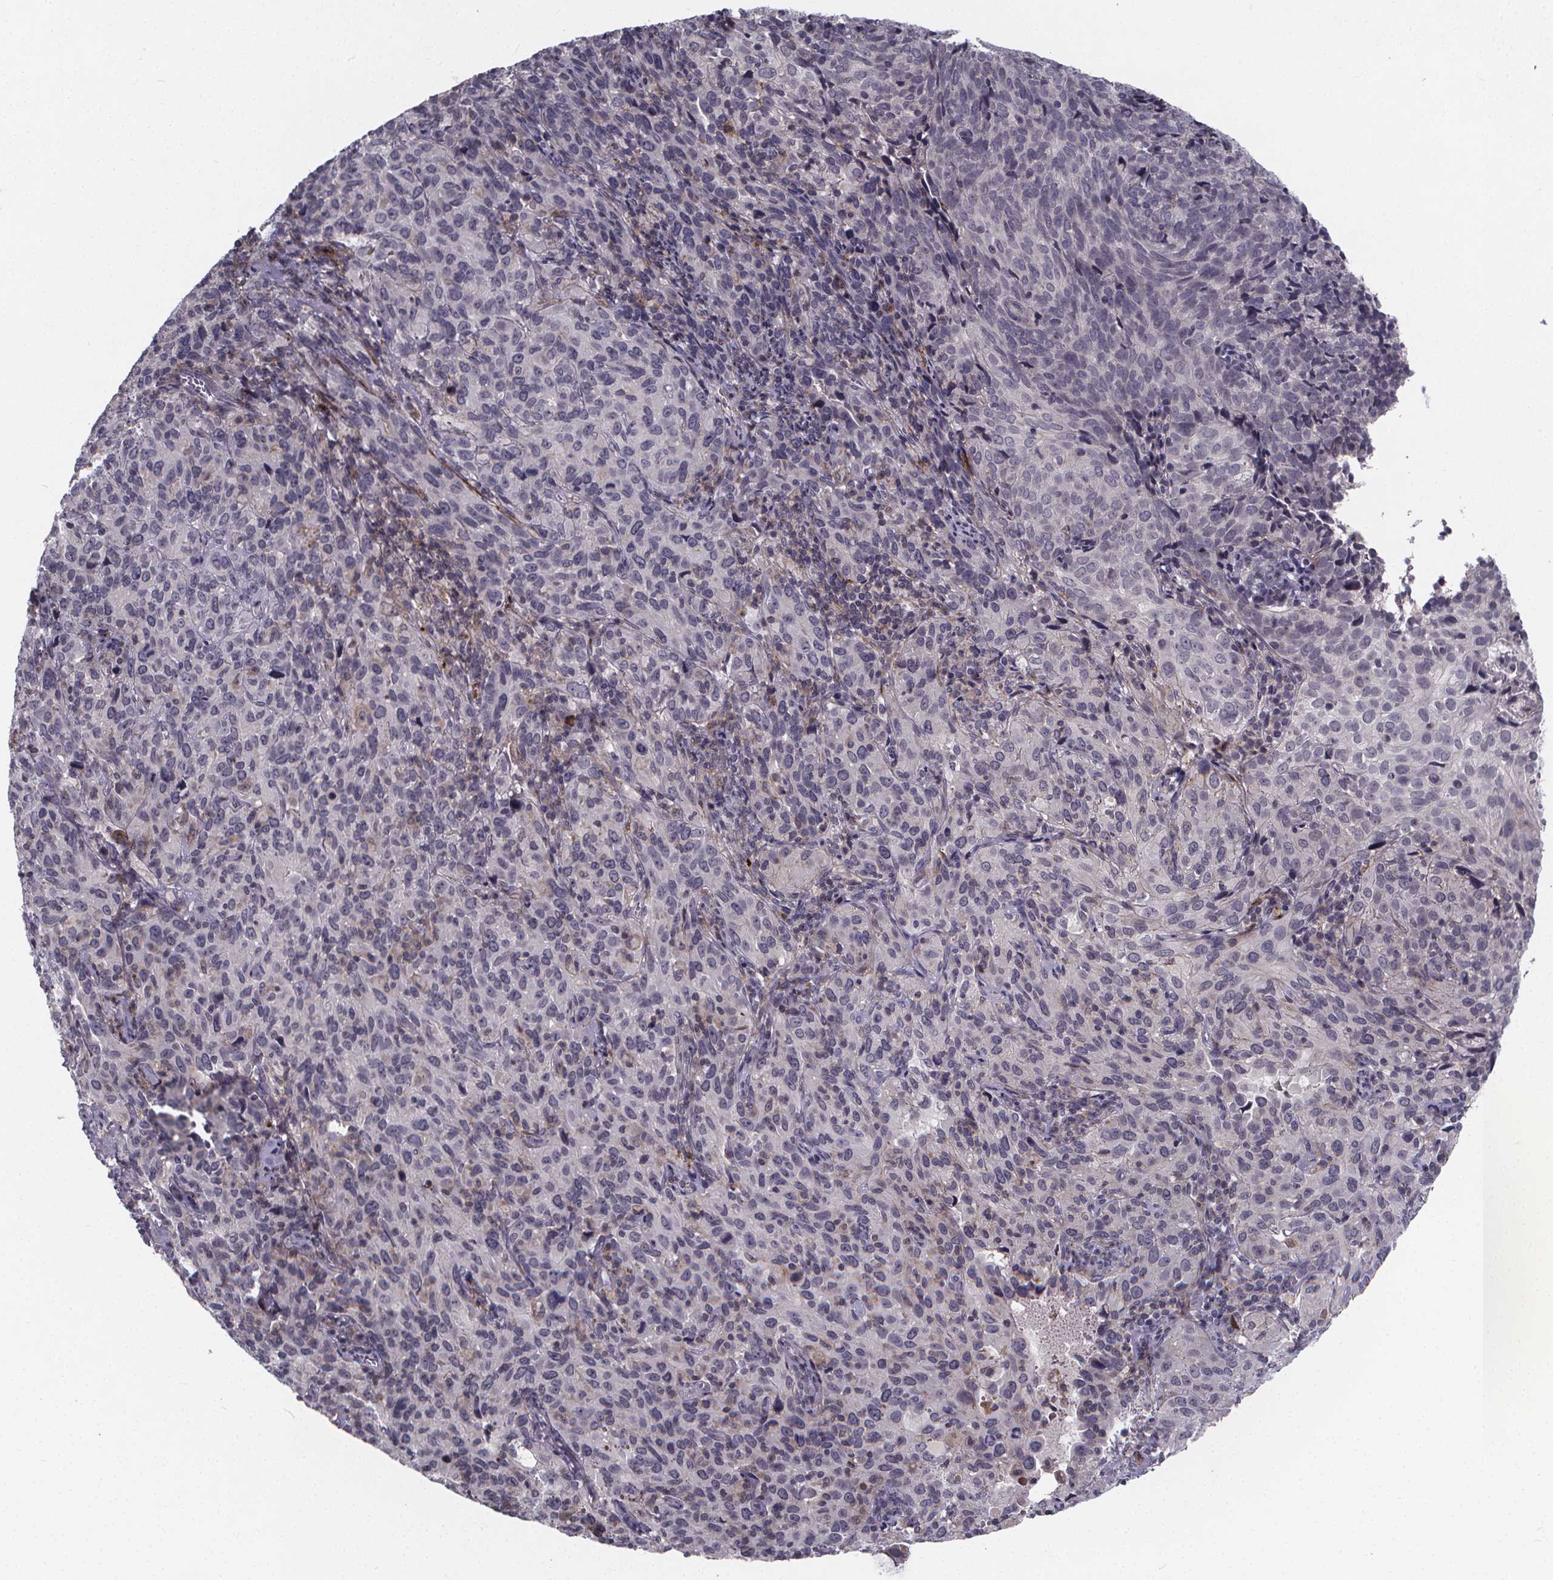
{"staining": {"intensity": "negative", "quantity": "none", "location": "none"}, "tissue": "cervical cancer", "cell_type": "Tumor cells", "image_type": "cancer", "snomed": [{"axis": "morphology", "description": "Squamous cell carcinoma, NOS"}, {"axis": "topography", "description": "Cervix"}], "caption": "Immunohistochemistry (IHC) of human cervical cancer (squamous cell carcinoma) reveals no staining in tumor cells.", "gene": "FBXW2", "patient": {"sex": "female", "age": 51}}